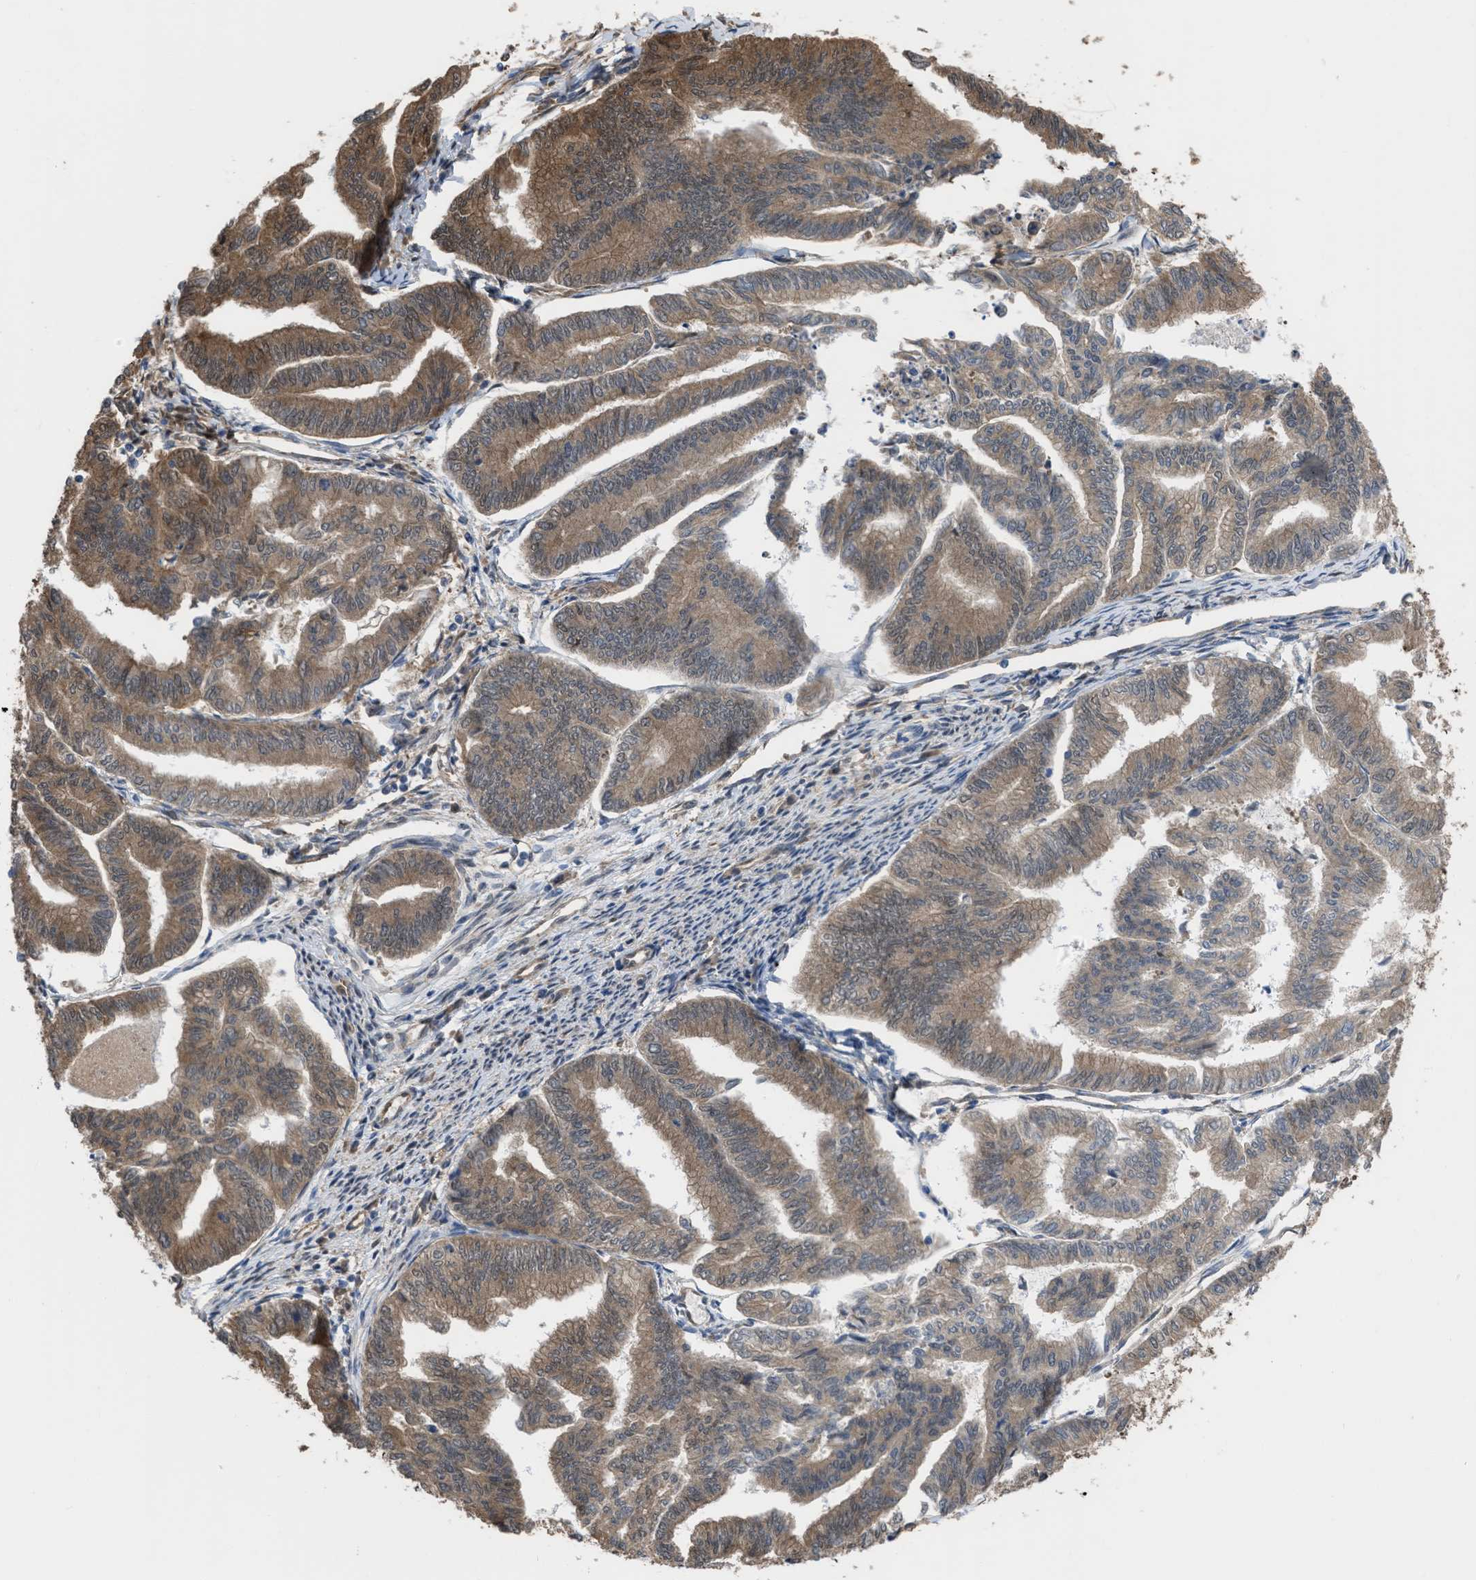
{"staining": {"intensity": "moderate", "quantity": ">75%", "location": "cytoplasmic/membranous"}, "tissue": "endometrial cancer", "cell_type": "Tumor cells", "image_type": "cancer", "snomed": [{"axis": "morphology", "description": "Adenocarcinoma, NOS"}, {"axis": "topography", "description": "Endometrium"}], "caption": "Brown immunohistochemical staining in endometrial cancer (adenocarcinoma) displays moderate cytoplasmic/membranous staining in about >75% of tumor cells.", "gene": "YWHAG", "patient": {"sex": "female", "age": 79}}